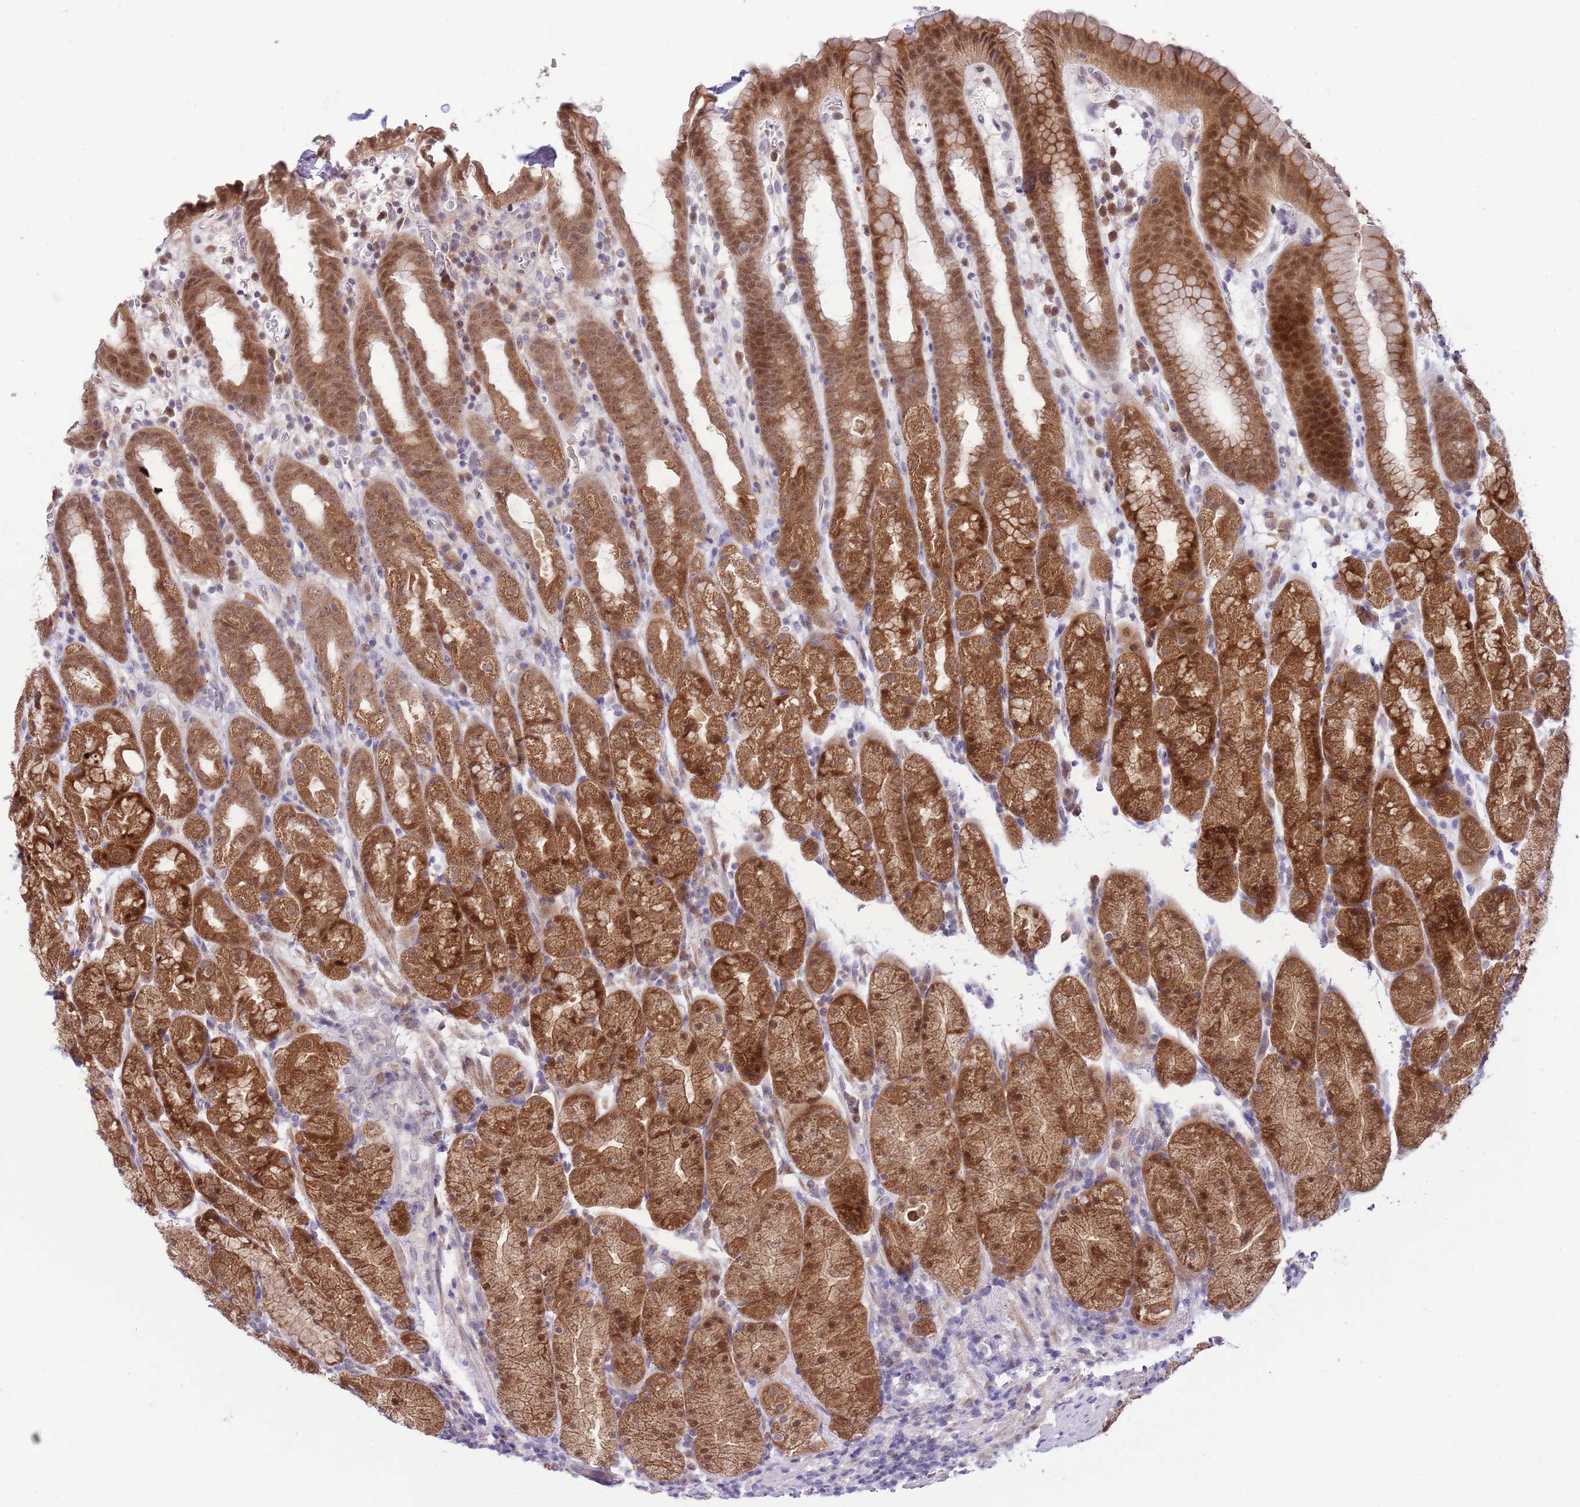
{"staining": {"intensity": "strong", "quantity": ">75%", "location": "cytoplasmic/membranous,nuclear"}, "tissue": "stomach", "cell_type": "Glandular cells", "image_type": "normal", "snomed": [{"axis": "morphology", "description": "Normal tissue, NOS"}, {"axis": "topography", "description": "Stomach, upper"}, {"axis": "topography", "description": "Stomach, lower"}, {"axis": "topography", "description": "Small intestine"}], "caption": "Strong cytoplasmic/membranous,nuclear protein positivity is appreciated in about >75% of glandular cells in stomach. (DAB (3,3'-diaminobenzidine) IHC with brightfield microscopy, high magnification).", "gene": "GALK2", "patient": {"sex": "male", "age": 68}}